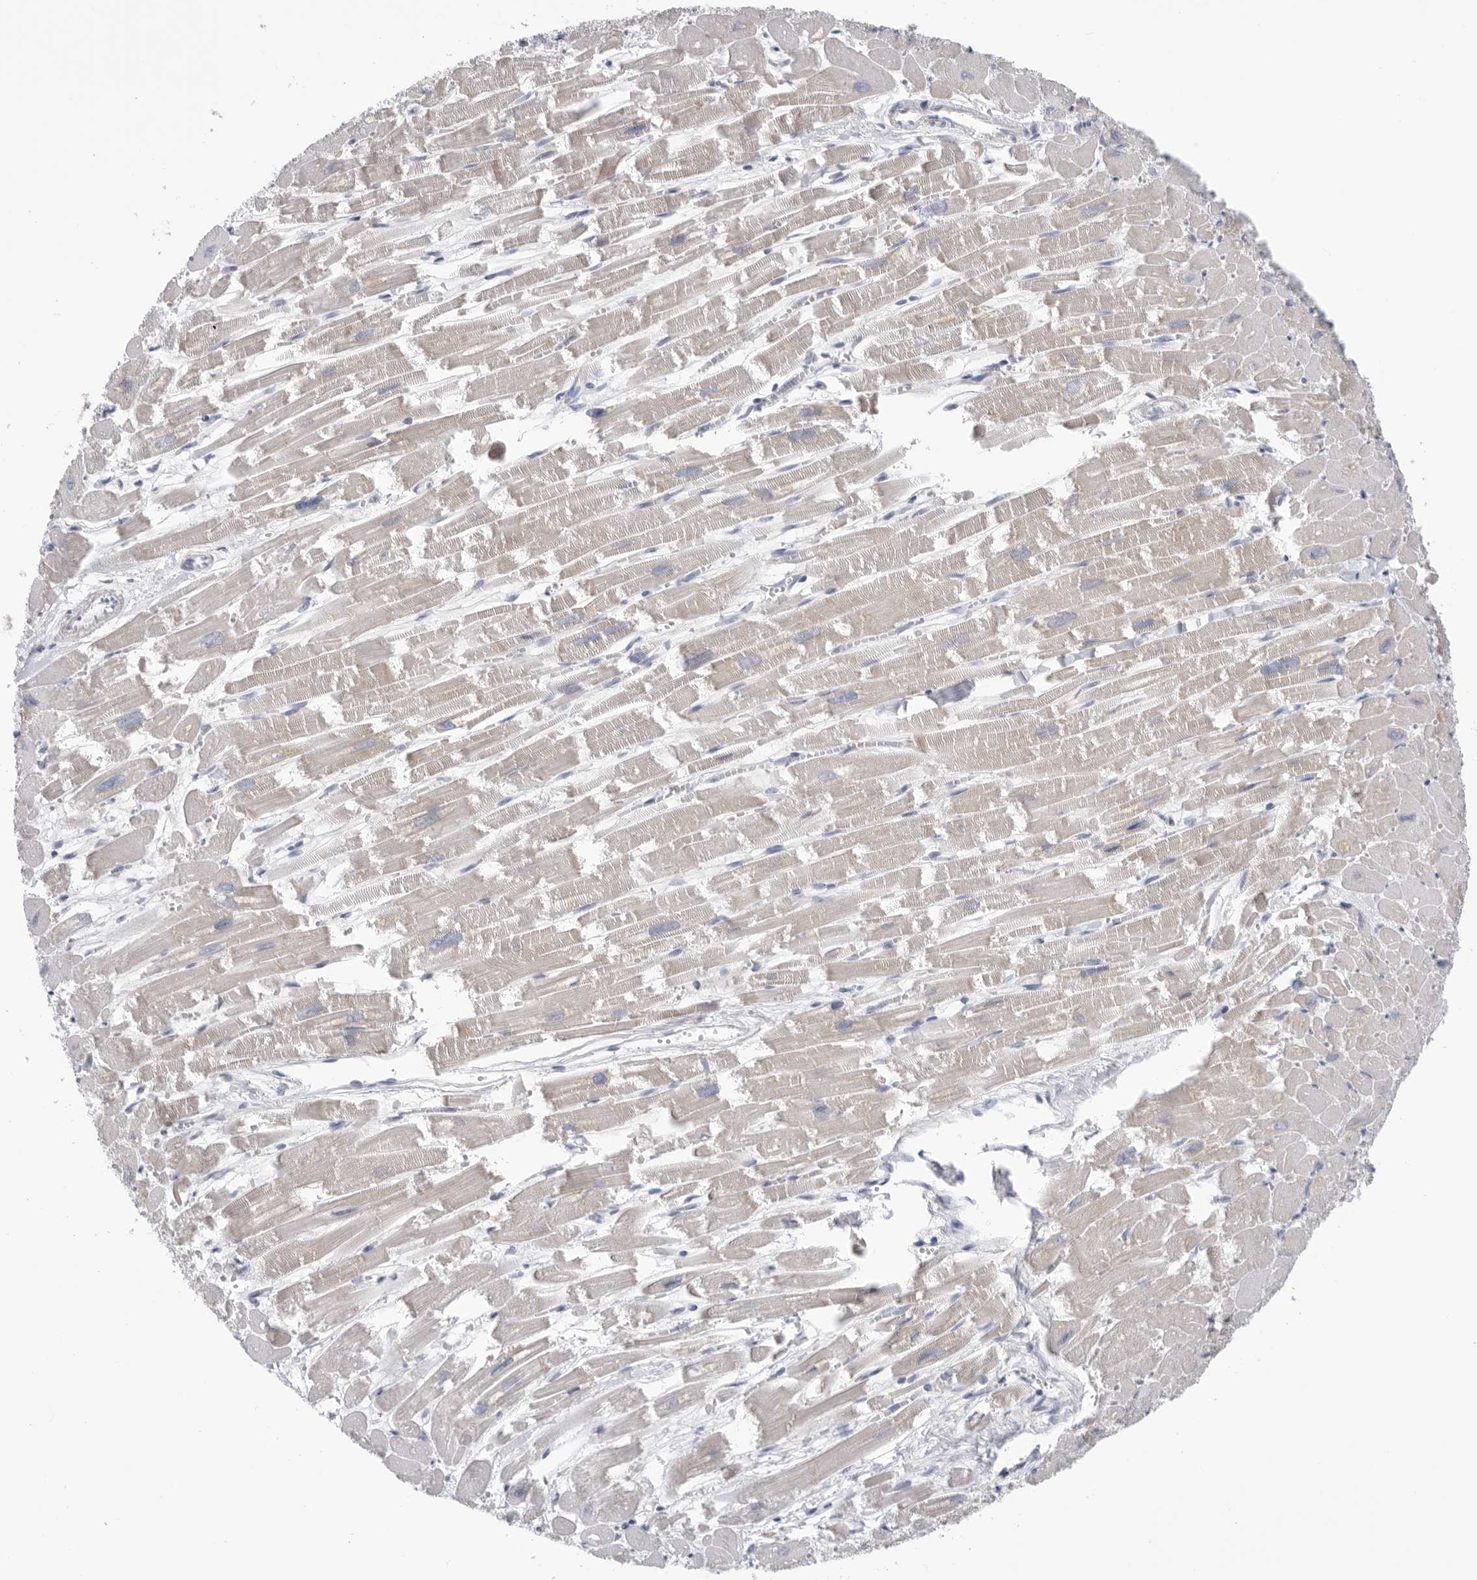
{"staining": {"intensity": "moderate", "quantity": "25%-75%", "location": "cytoplasmic/membranous"}, "tissue": "heart muscle", "cell_type": "Cardiomyocytes", "image_type": "normal", "snomed": [{"axis": "morphology", "description": "Normal tissue, NOS"}, {"axis": "topography", "description": "Heart"}], "caption": "A high-resolution histopathology image shows IHC staining of unremarkable heart muscle, which reveals moderate cytoplasmic/membranous expression in approximately 25%-75% of cardiomyocytes.", "gene": "MTFR1L", "patient": {"sex": "male", "age": 54}}